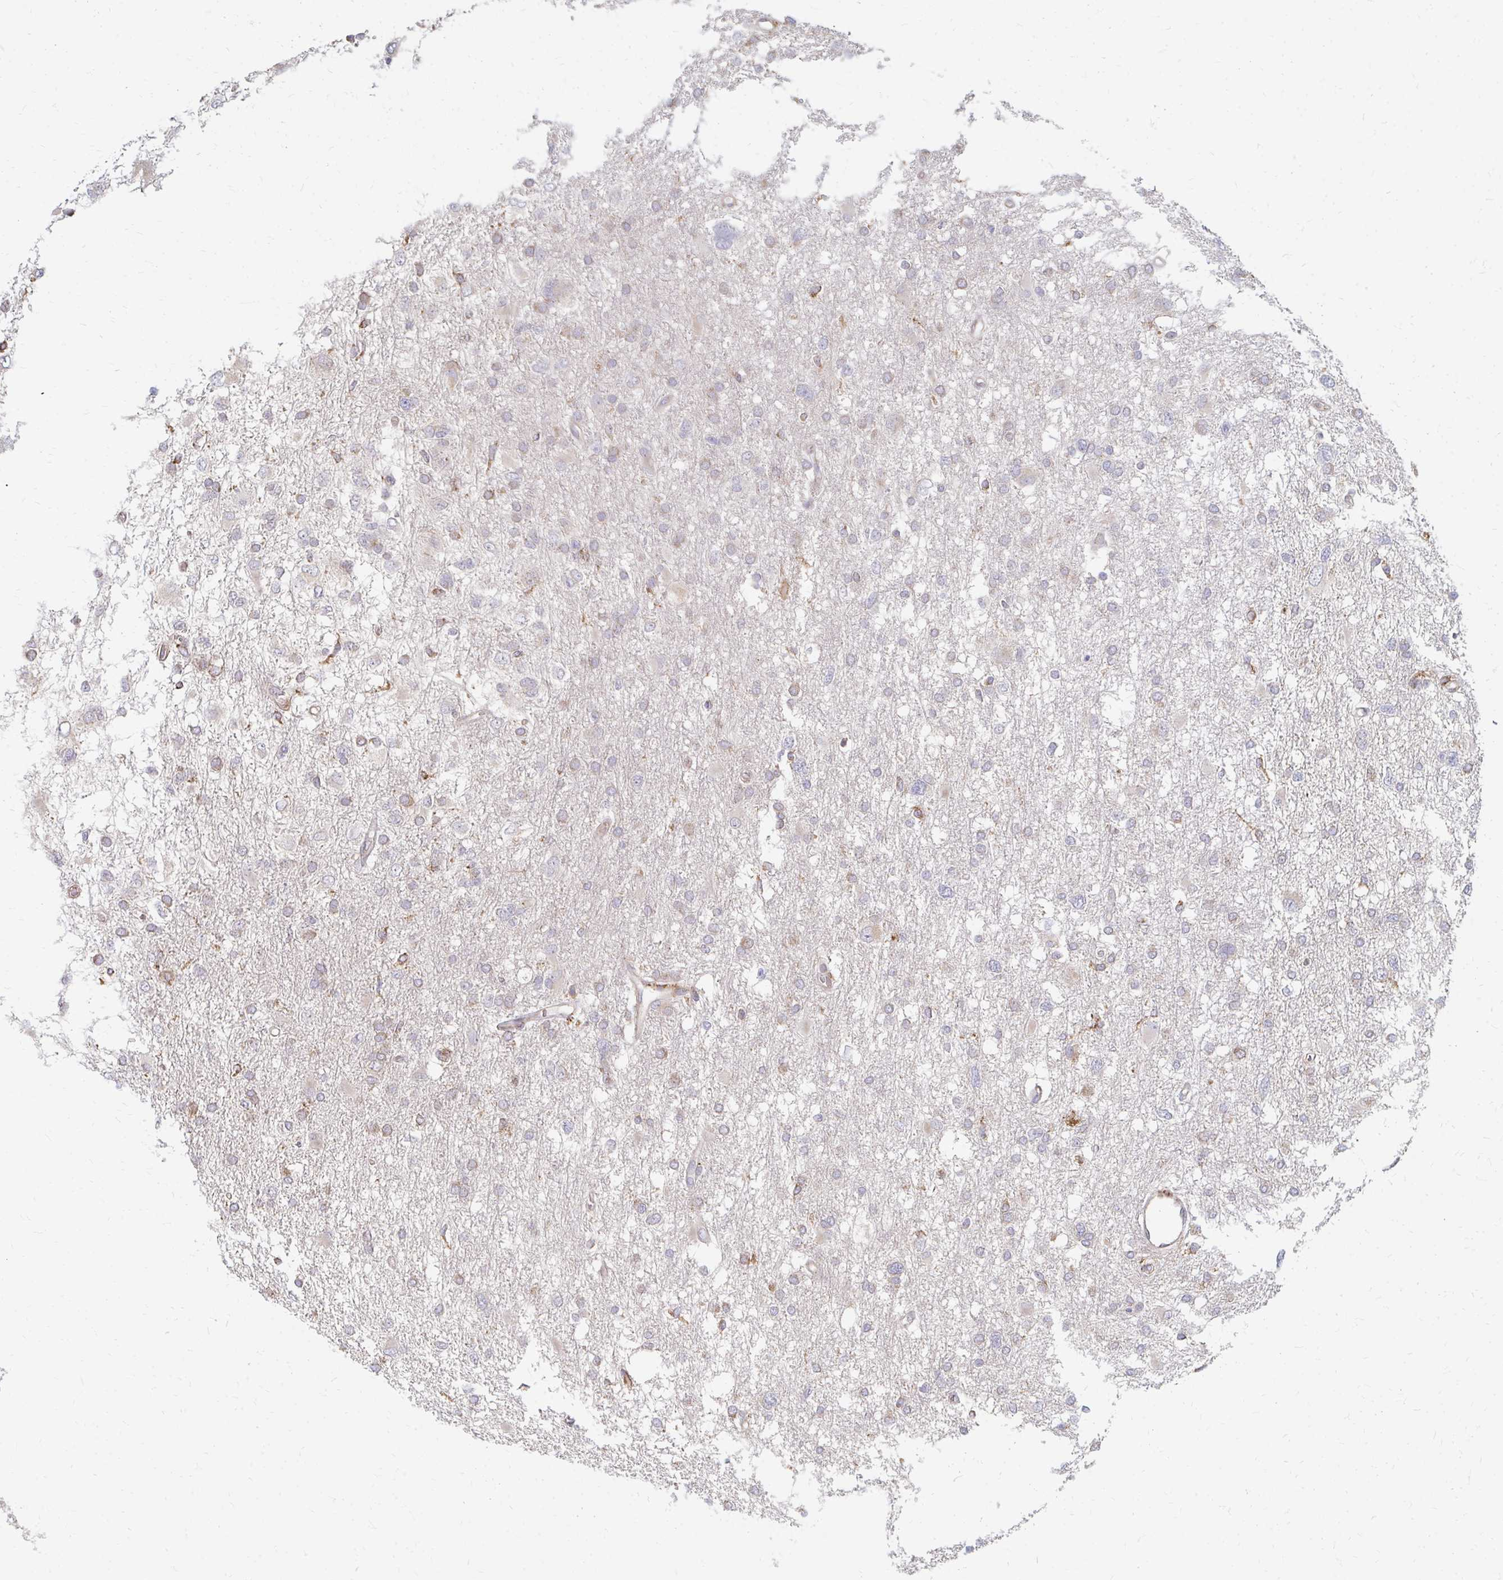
{"staining": {"intensity": "moderate", "quantity": "<25%", "location": "cytoplasmic/membranous"}, "tissue": "glioma", "cell_type": "Tumor cells", "image_type": "cancer", "snomed": [{"axis": "morphology", "description": "Glioma, malignant, High grade"}, {"axis": "topography", "description": "Brain"}], "caption": "Malignant glioma (high-grade) stained with immunohistochemistry displays moderate cytoplasmic/membranous staining in approximately <25% of tumor cells.", "gene": "PPP1R13L", "patient": {"sex": "male", "age": 61}}